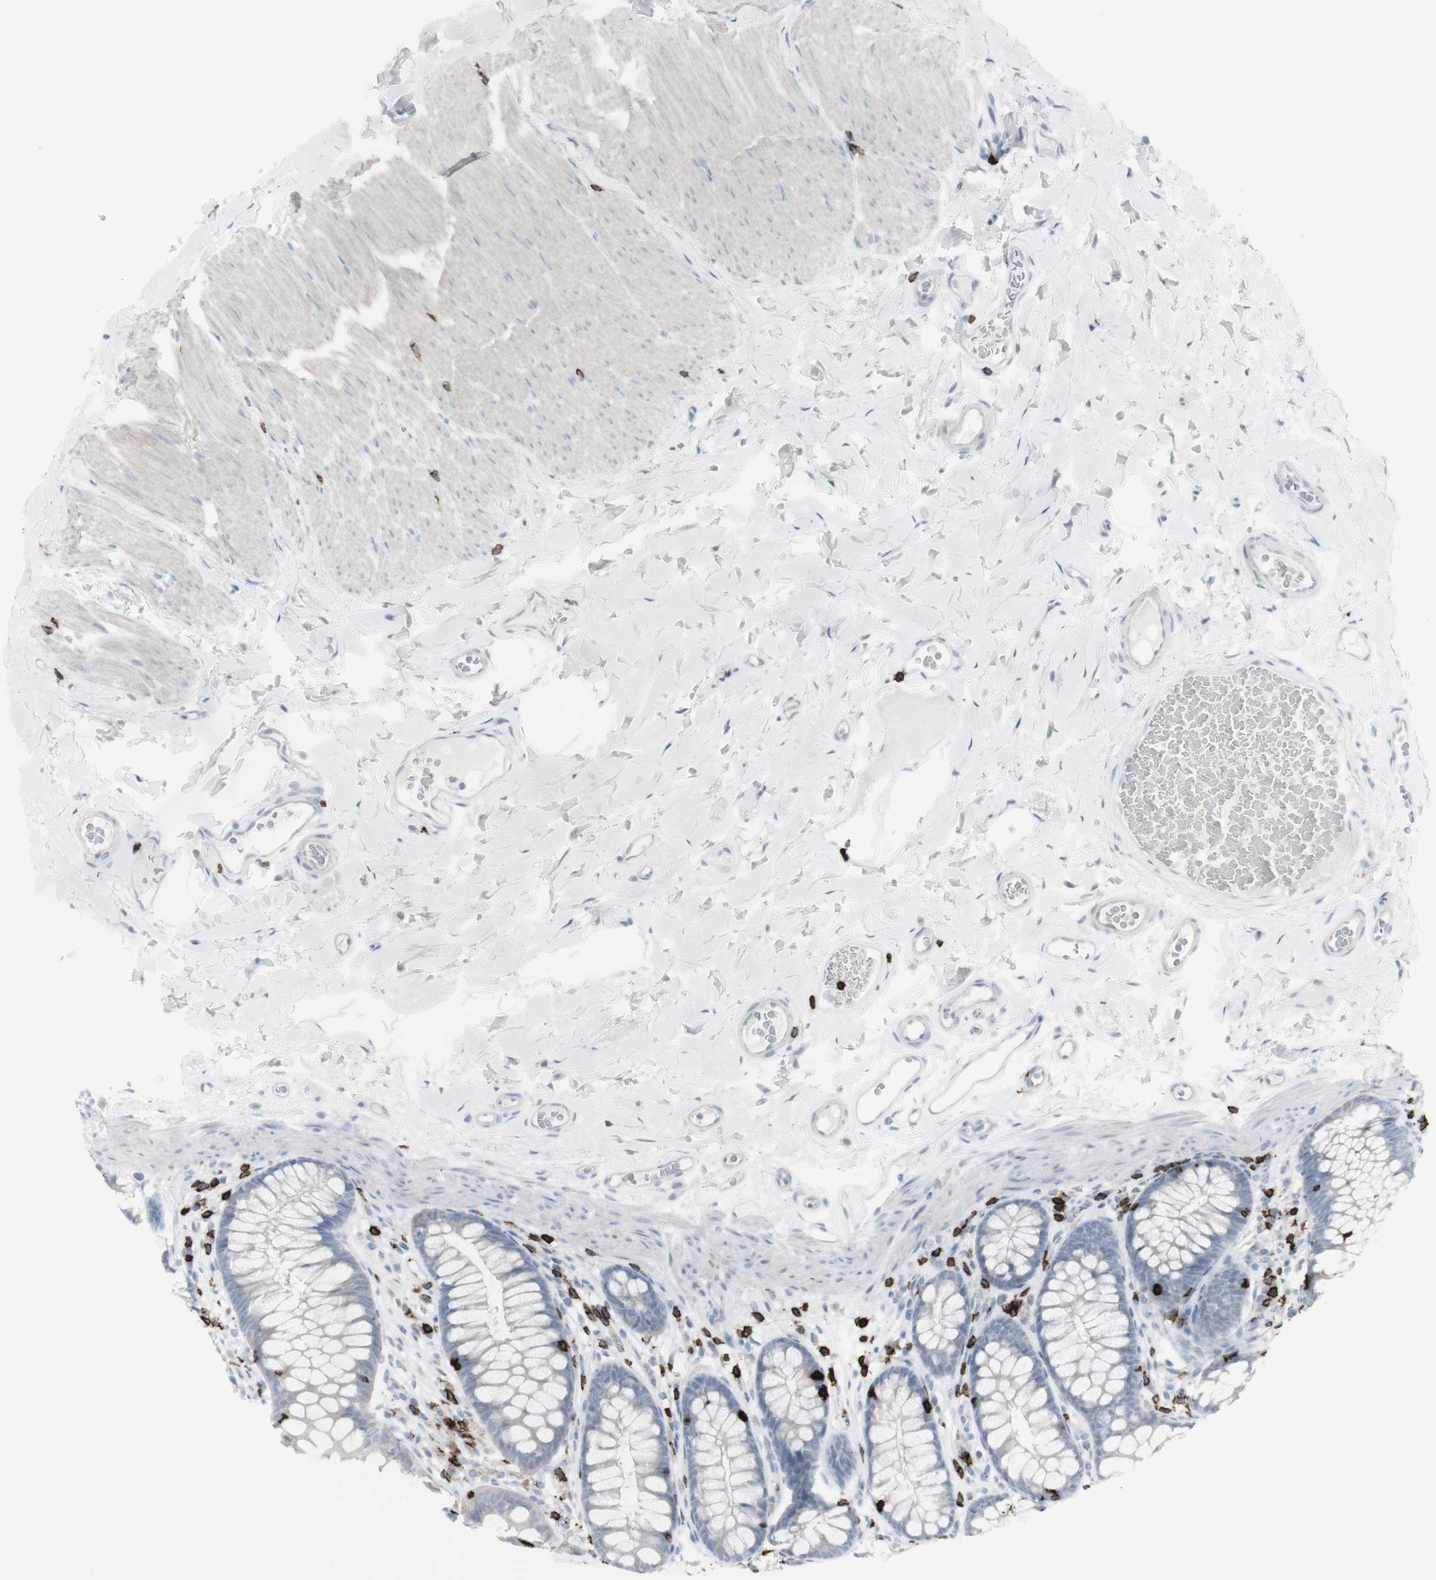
{"staining": {"intensity": "negative", "quantity": "none", "location": "none"}, "tissue": "colon", "cell_type": "Endothelial cells", "image_type": "normal", "snomed": [{"axis": "morphology", "description": "Normal tissue, NOS"}, {"axis": "topography", "description": "Colon"}], "caption": "An immunohistochemistry (IHC) histopathology image of normal colon is shown. There is no staining in endothelial cells of colon.", "gene": "CD247", "patient": {"sex": "female", "age": 55}}